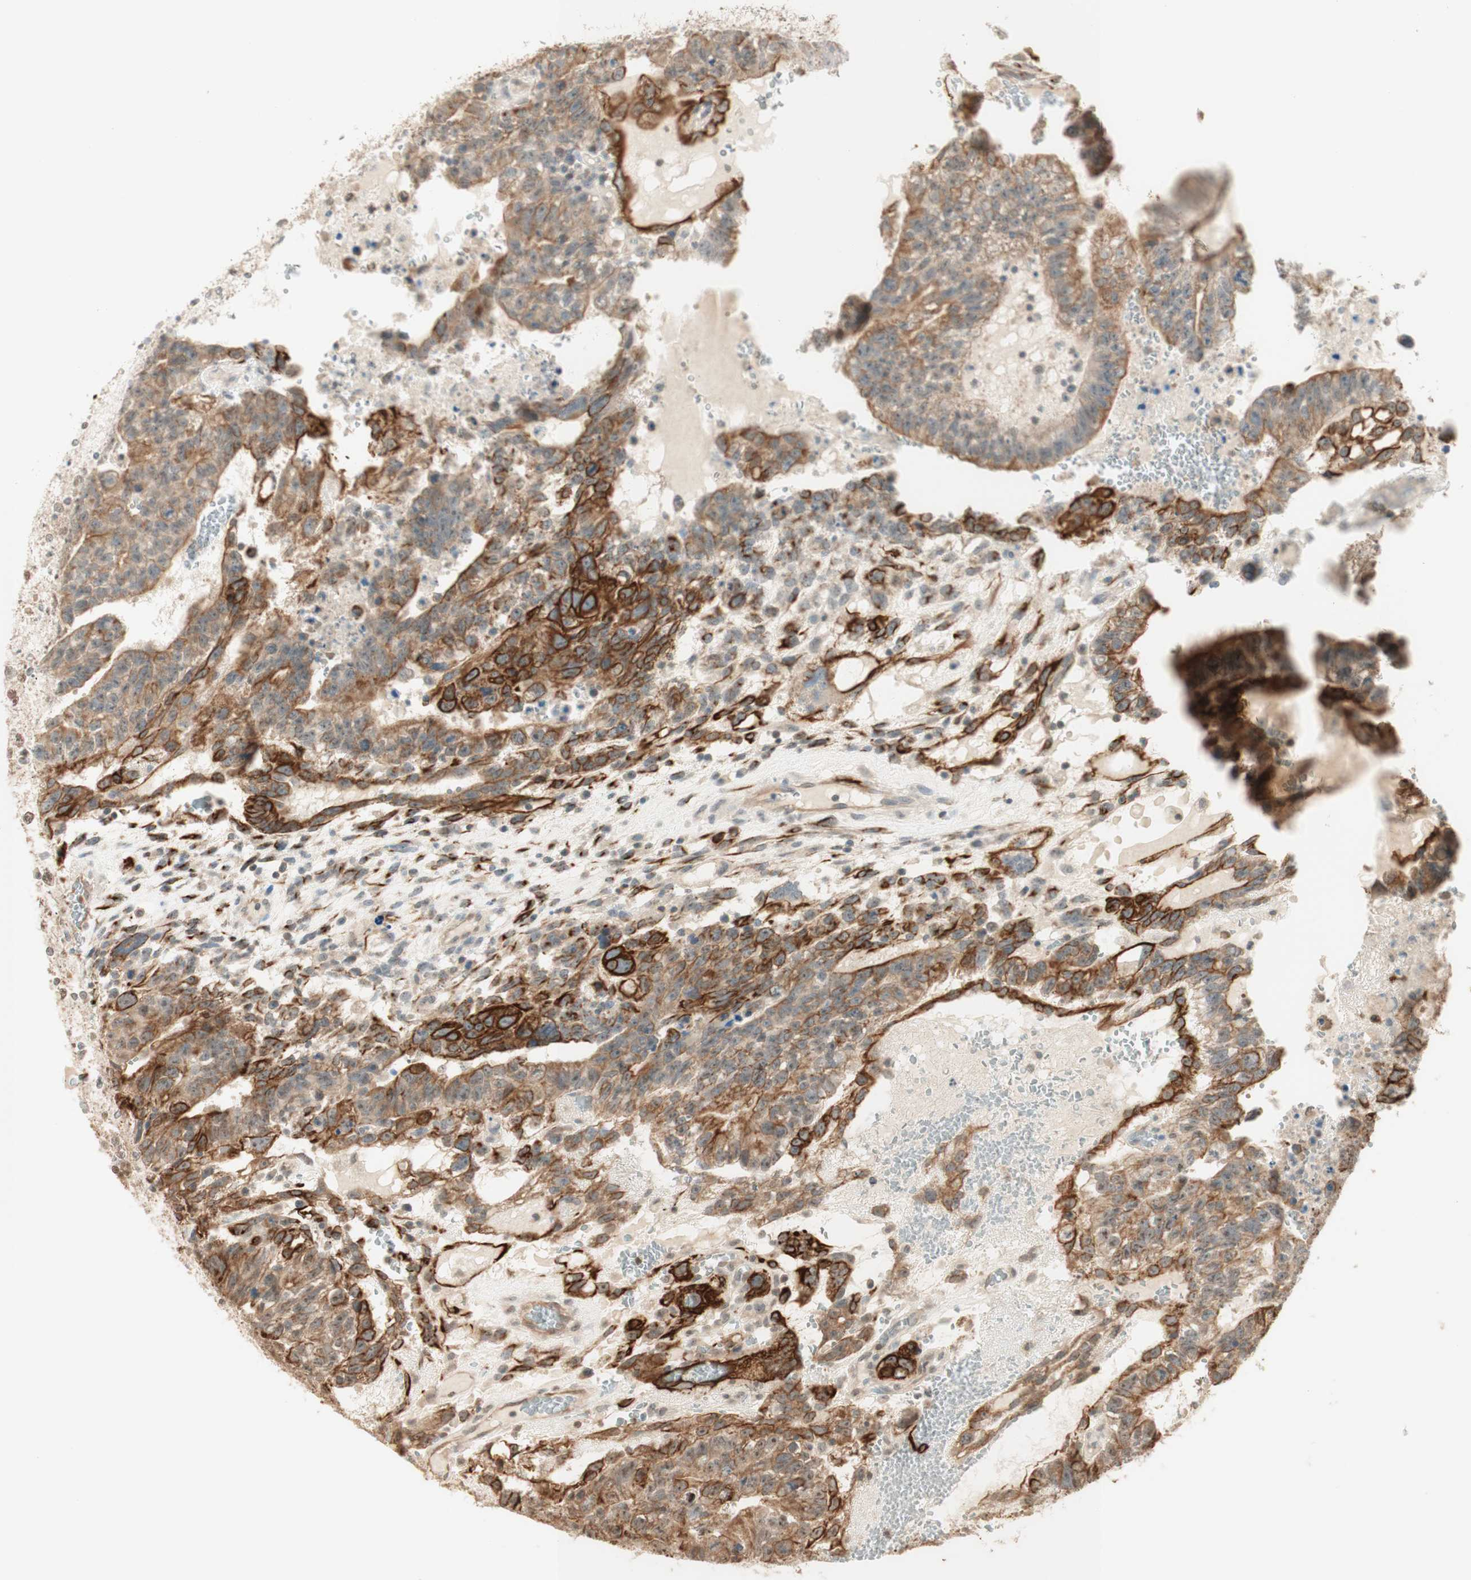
{"staining": {"intensity": "strong", "quantity": ">75%", "location": "cytoplasmic/membranous,nuclear"}, "tissue": "testis cancer", "cell_type": "Tumor cells", "image_type": "cancer", "snomed": [{"axis": "morphology", "description": "Seminoma, NOS"}, {"axis": "morphology", "description": "Carcinoma, Embryonal, NOS"}, {"axis": "topography", "description": "Testis"}], "caption": "This is a micrograph of immunohistochemistry (IHC) staining of testis embryonal carcinoma, which shows strong positivity in the cytoplasmic/membranous and nuclear of tumor cells.", "gene": "SPINT2", "patient": {"sex": "male", "age": 52}}